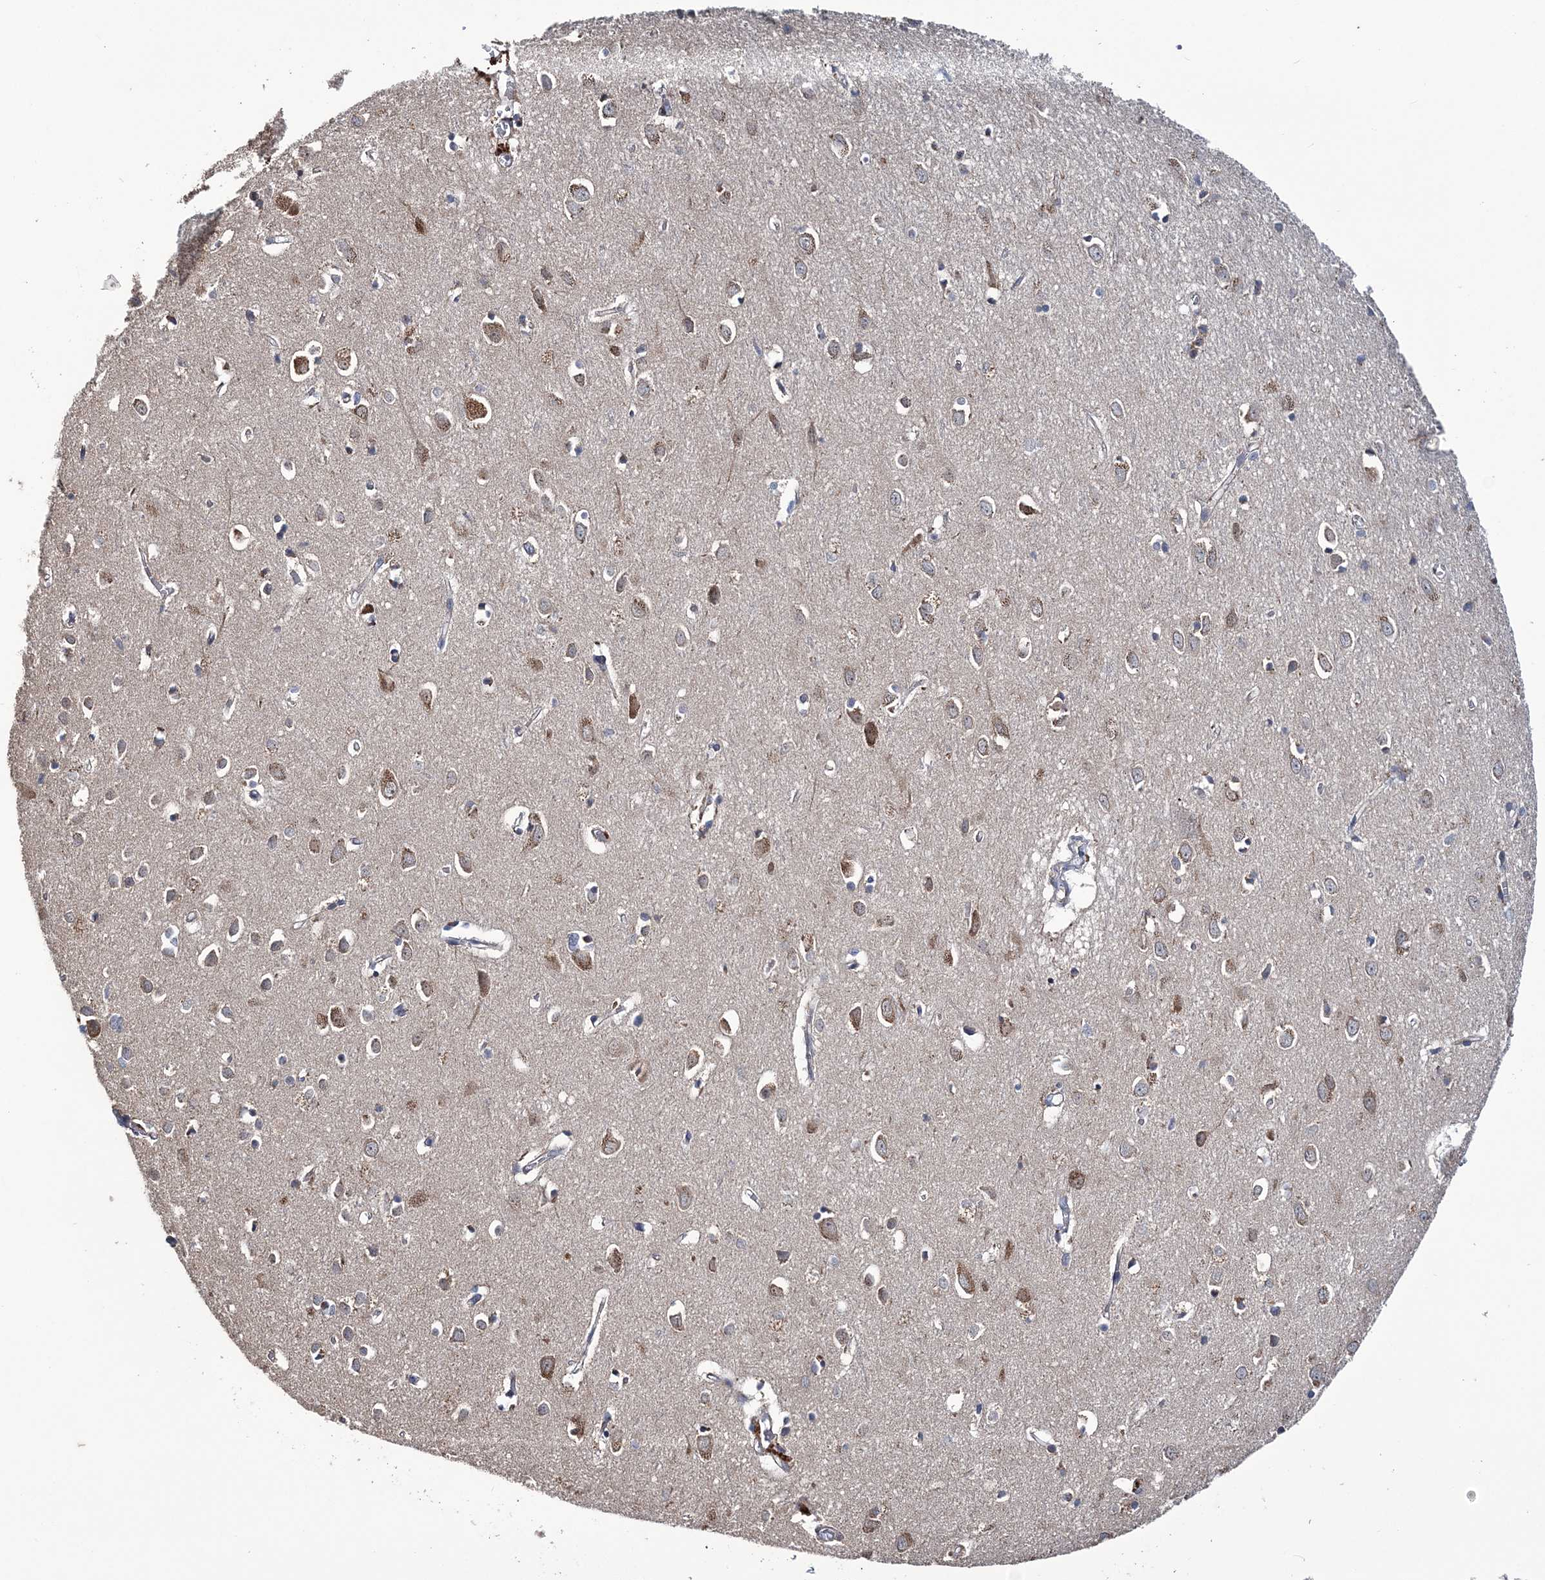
{"staining": {"intensity": "moderate", "quantity": "25%-75%", "location": "cytoplasmic/membranous"}, "tissue": "cerebral cortex", "cell_type": "Endothelial cells", "image_type": "normal", "snomed": [{"axis": "morphology", "description": "Normal tissue, NOS"}, {"axis": "topography", "description": "Cerebral cortex"}], "caption": "Immunohistochemical staining of benign cerebral cortex exhibits moderate cytoplasmic/membranous protein positivity in approximately 25%-75% of endothelial cells.", "gene": "PPP2R2B", "patient": {"sex": "female", "age": 64}}